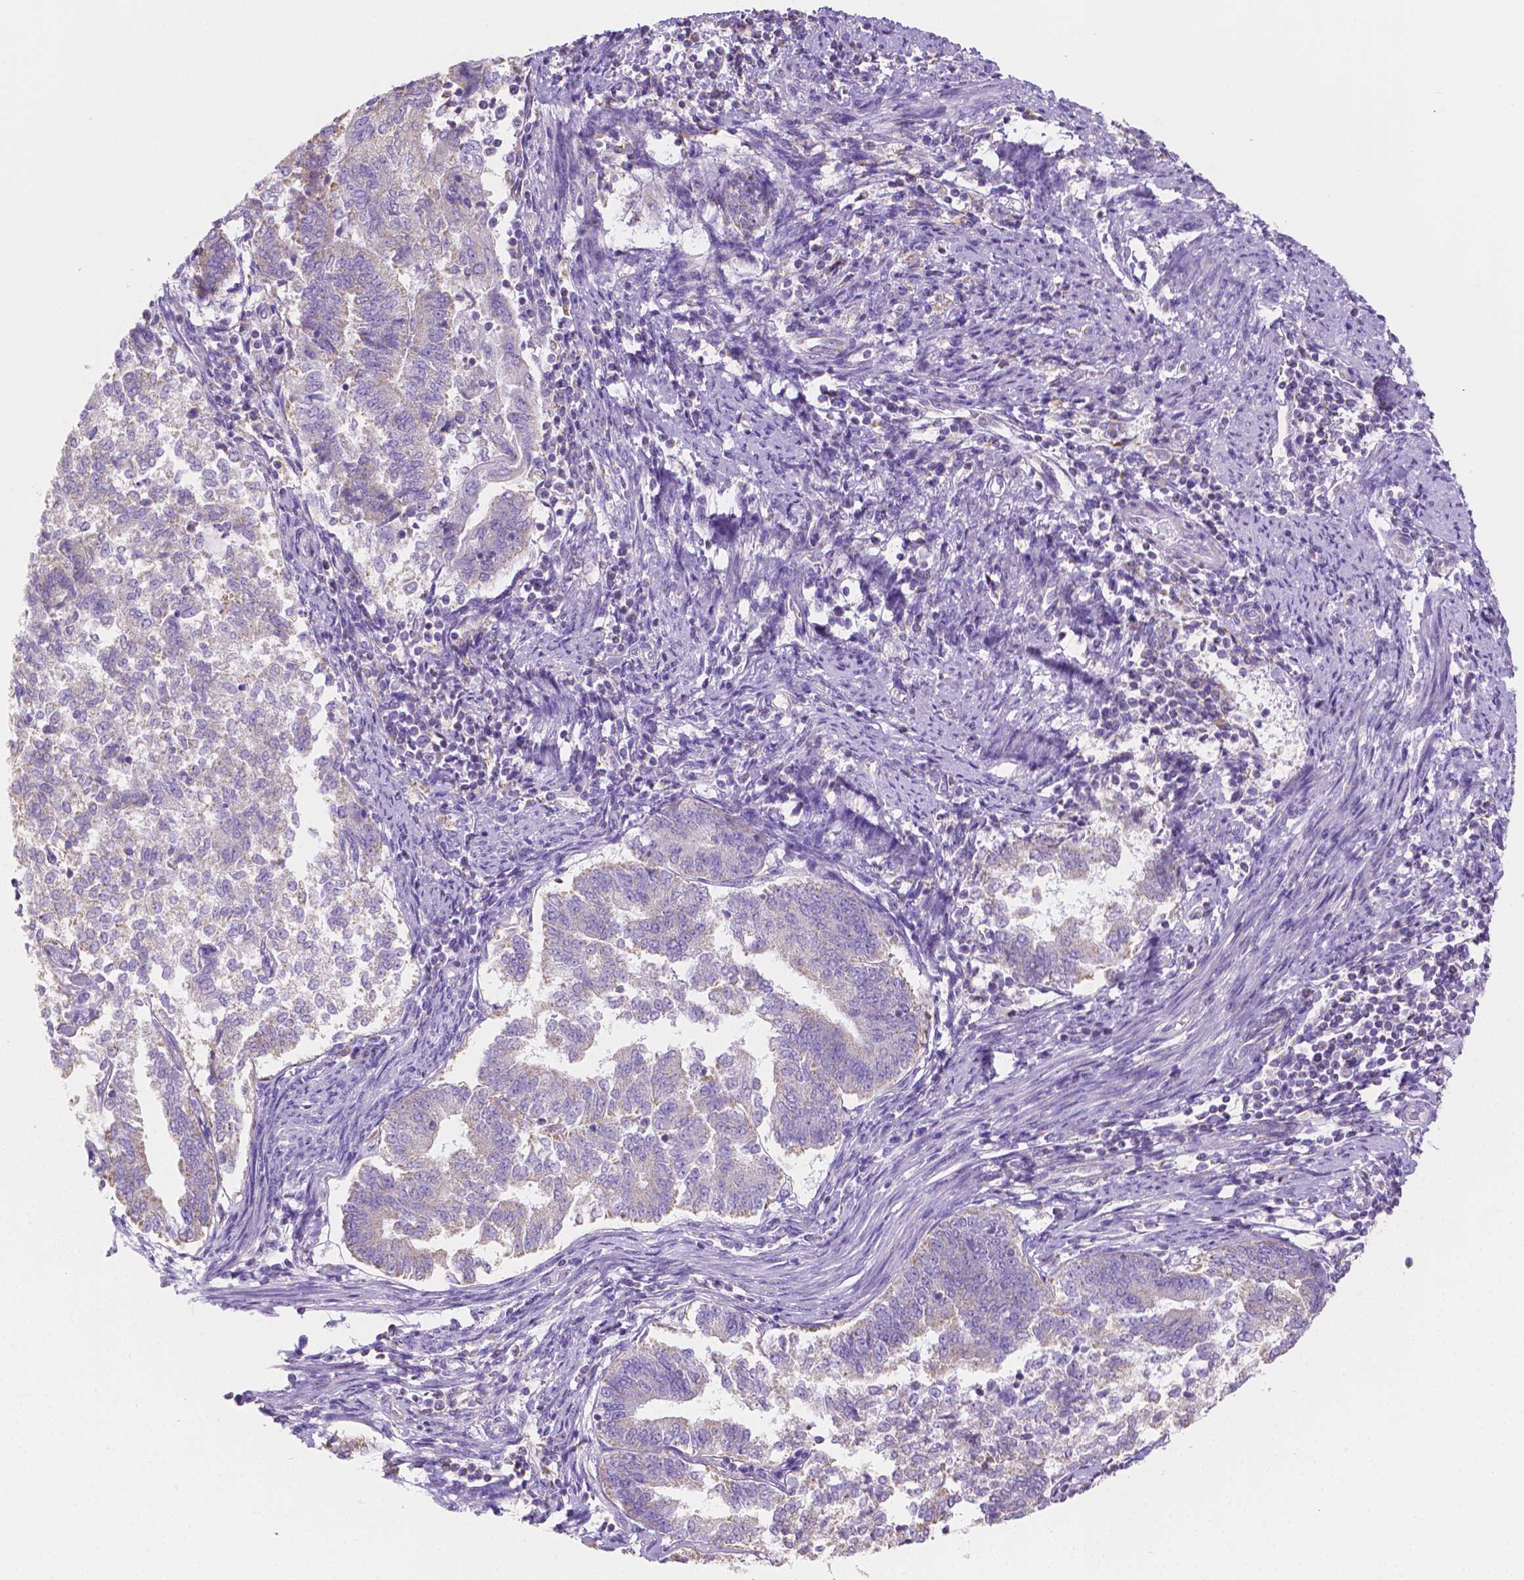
{"staining": {"intensity": "negative", "quantity": "none", "location": "none"}, "tissue": "endometrial cancer", "cell_type": "Tumor cells", "image_type": "cancer", "snomed": [{"axis": "morphology", "description": "Adenocarcinoma, NOS"}, {"axis": "topography", "description": "Endometrium"}], "caption": "Tumor cells show no significant protein positivity in endometrial cancer (adenocarcinoma). (Brightfield microscopy of DAB immunohistochemistry at high magnification).", "gene": "TMEM130", "patient": {"sex": "female", "age": 65}}